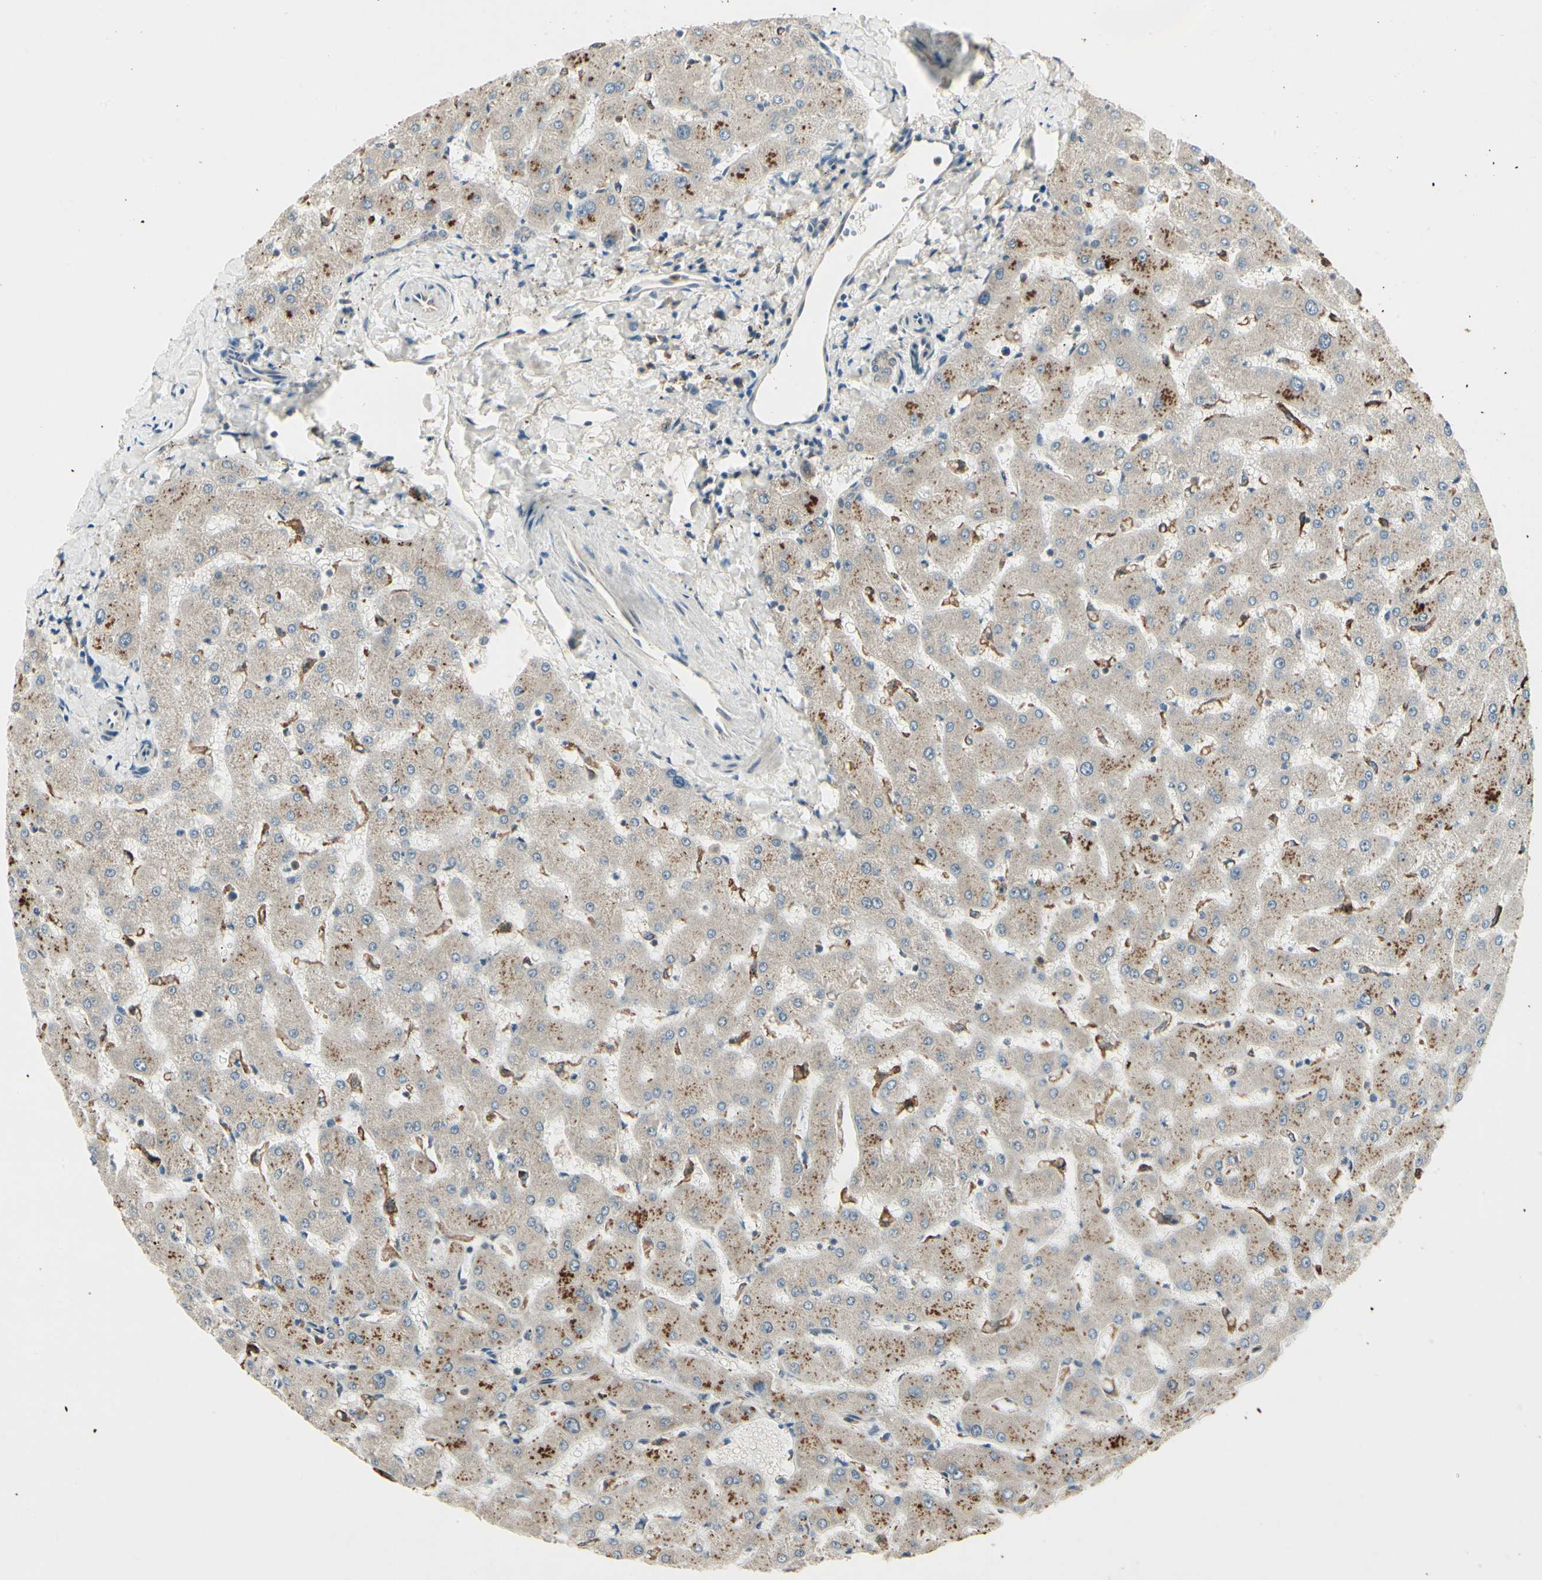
{"staining": {"intensity": "weak", "quantity": ">75%", "location": "cytoplasmic/membranous"}, "tissue": "liver", "cell_type": "Cholangiocytes", "image_type": "normal", "snomed": [{"axis": "morphology", "description": "Normal tissue, NOS"}, {"axis": "topography", "description": "Liver"}], "caption": "Liver stained with IHC exhibits weak cytoplasmic/membranous staining in approximately >75% of cholangiocytes.", "gene": "RNF14", "patient": {"sex": "female", "age": 63}}